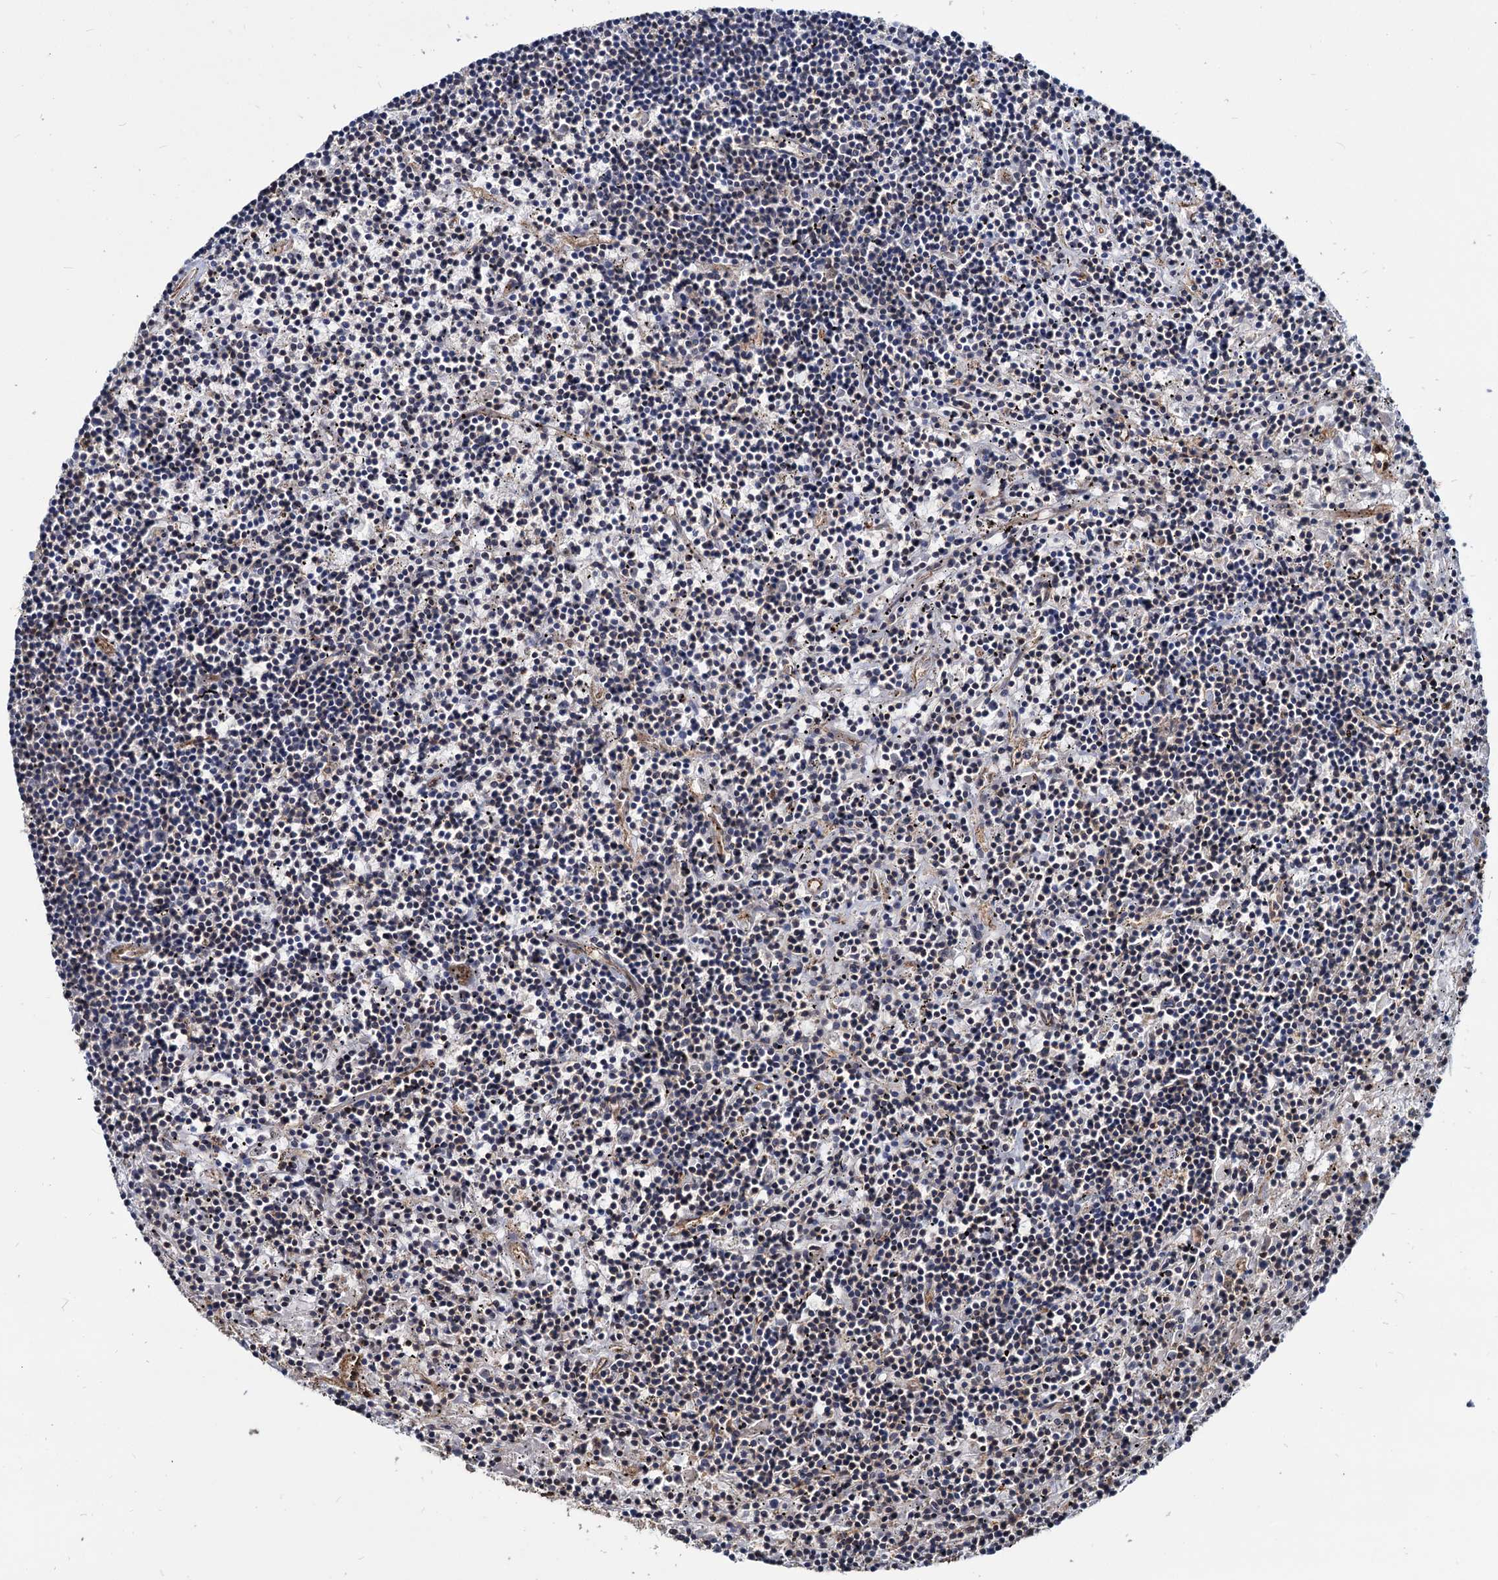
{"staining": {"intensity": "negative", "quantity": "none", "location": "none"}, "tissue": "lymphoma", "cell_type": "Tumor cells", "image_type": "cancer", "snomed": [{"axis": "morphology", "description": "Malignant lymphoma, non-Hodgkin's type, Low grade"}, {"axis": "topography", "description": "Spleen"}], "caption": "Low-grade malignant lymphoma, non-Hodgkin's type stained for a protein using immunohistochemistry (IHC) displays no expression tumor cells.", "gene": "UBLCP1", "patient": {"sex": "male", "age": 76}}